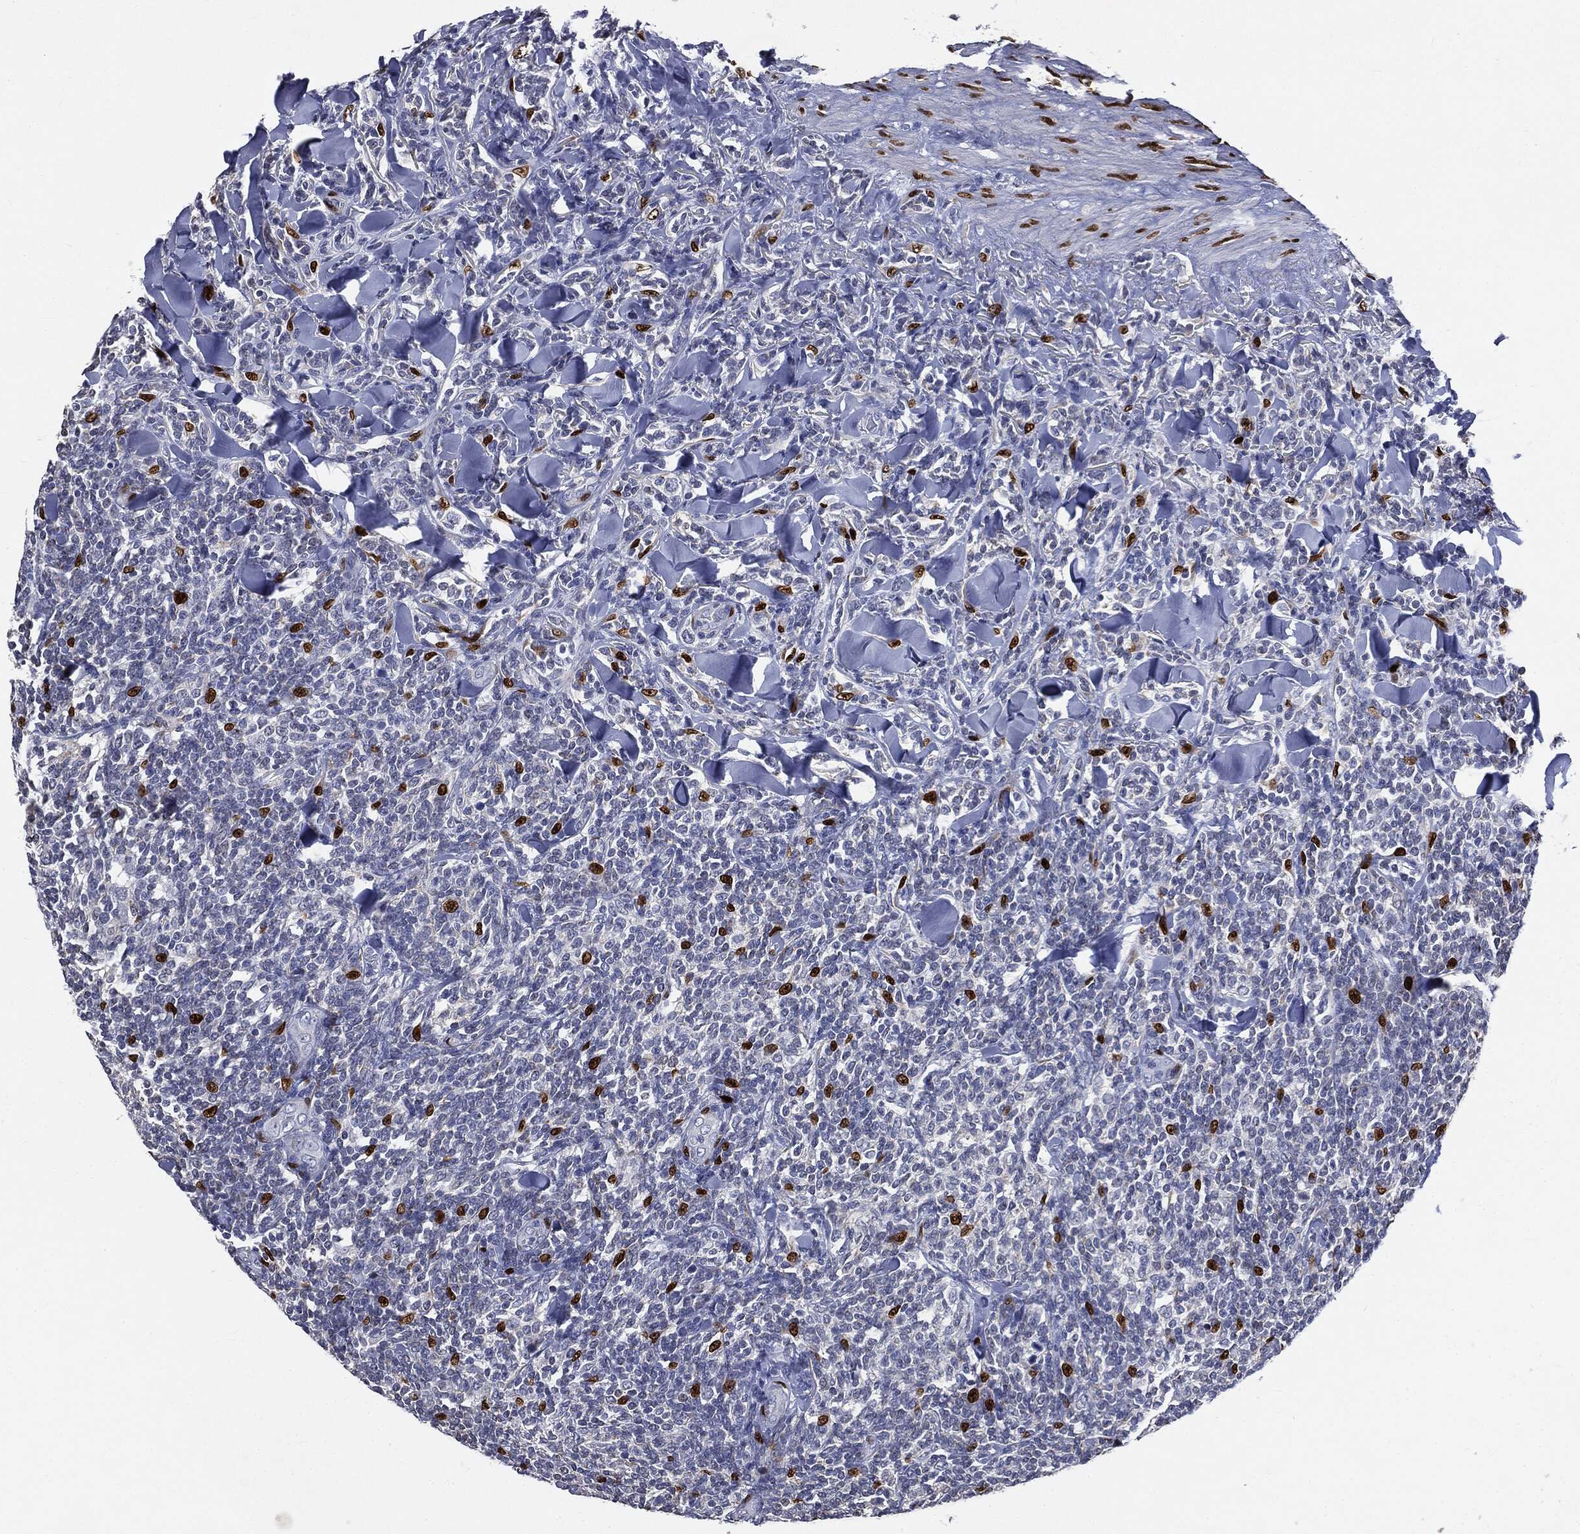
{"staining": {"intensity": "negative", "quantity": "none", "location": "none"}, "tissue": "lymphoma", "cell_type": "Tumor cells", "image_type": "cancer", "snomed": [{"axis": "morphology", "description": "Malignant lymphoma, non-Hodgkin's type, Low grade"}, {"axis": "topography", "description": "Lymph node"}], "caption": "High power microscopy histopathology image of an immunohistochemistry image of malignant lymphoma, non-Hodgkin's type (low-grade), revealing no significant expression in tumor cells. (IHC, brightfield microscopy, high magnification).", "gene": "CASD1", "patient": {"sex": "female", "age": 56}}